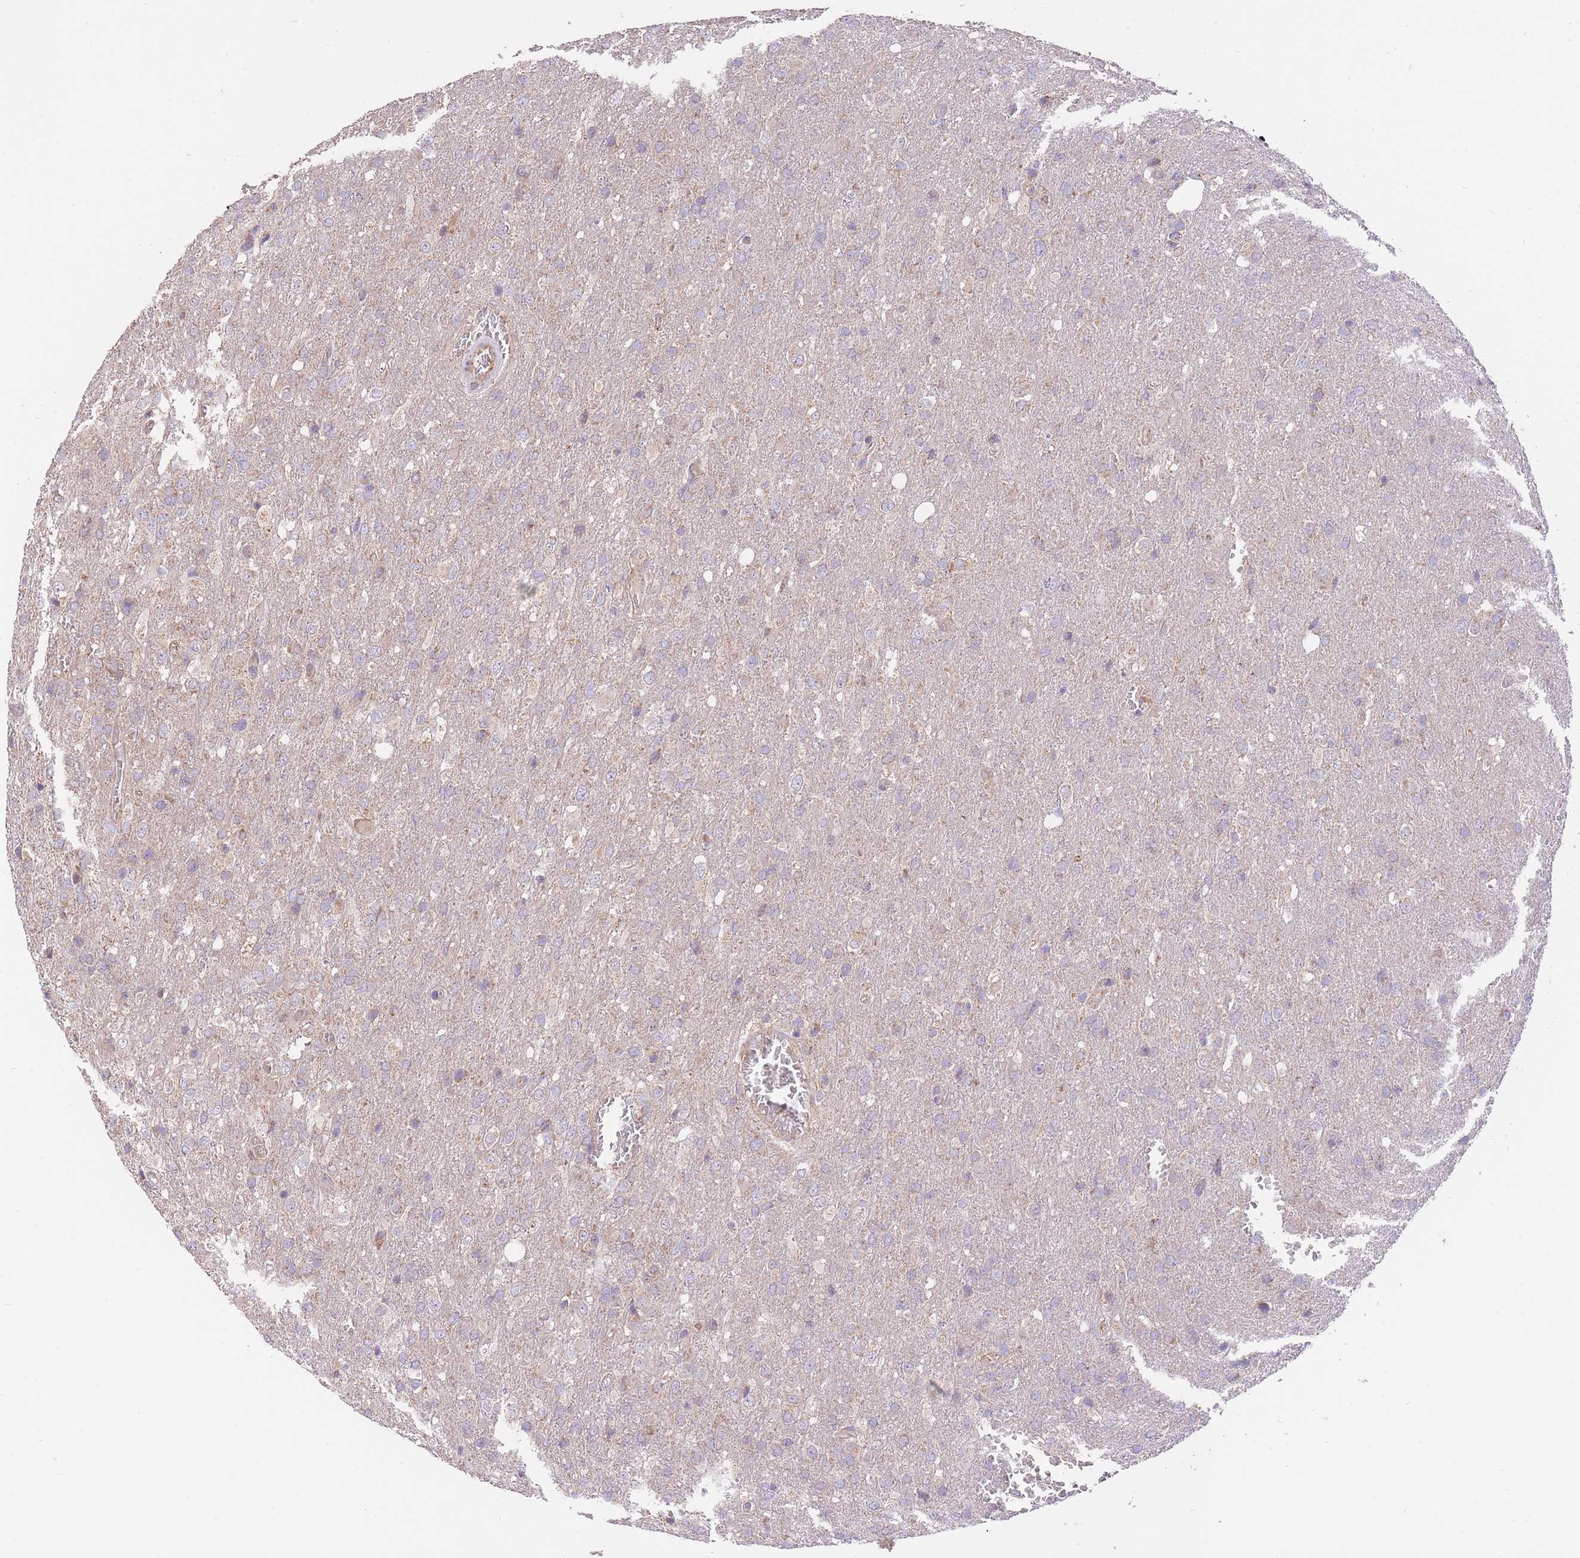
{"staining": {"intensity": "moderate", "quantity": "<25%", "location": "cytoplasmic/membranous"}, "tissue": "glioma", "cell_type": "Tumor cells", "image_type": "cancer", "snomed": [{"axis": "morphology", "description": "Glioma, malignant, High grade"}, {"axis": "topography", "description": "Brain"}], "caption": "Approximately <25% of tumor cells in glioma display moderate cytoplasmic/membranous protein staining as visualized by brown immunohistochemical staining.", "gene": "PREP", "patient": {"sex": "female", "age": 74}}